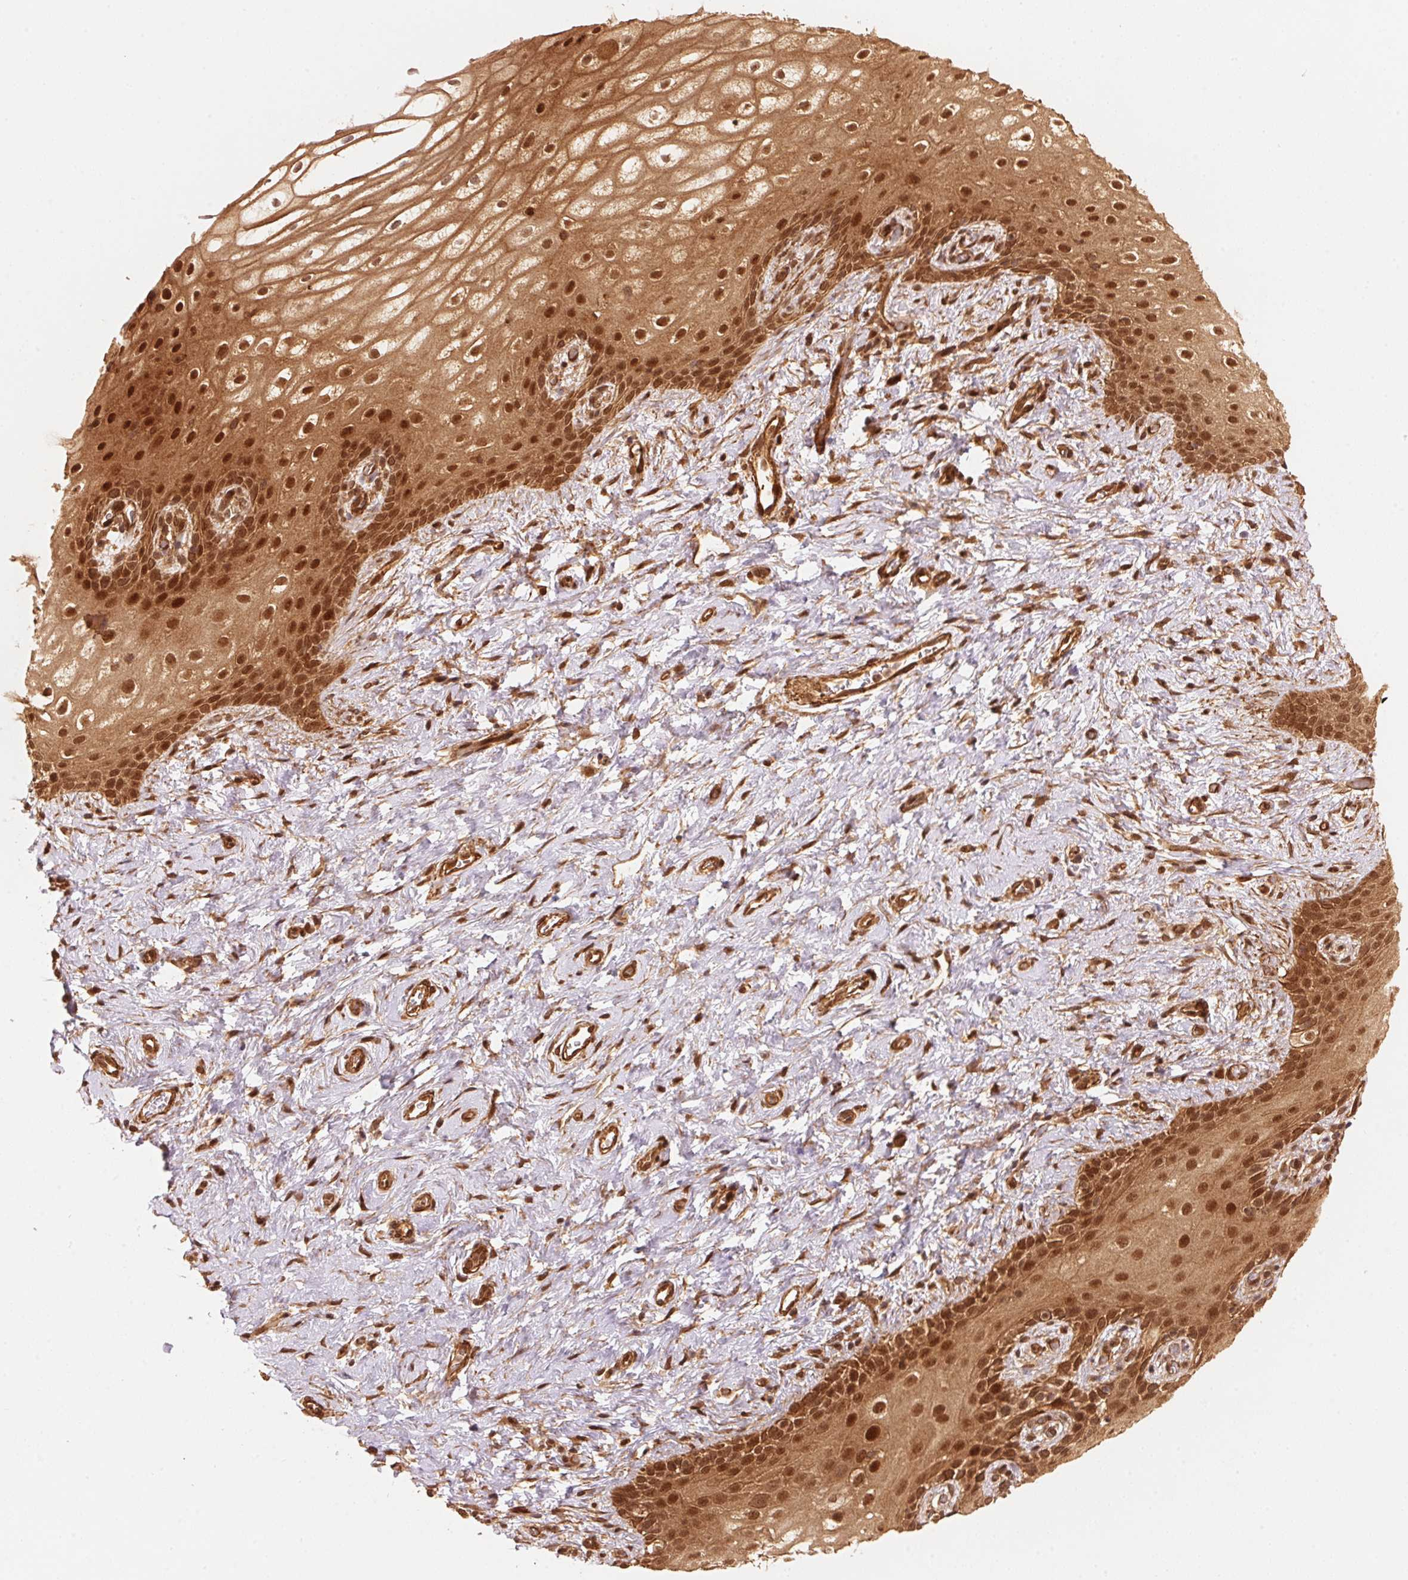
{"staining": {"intensity": "moderate", "quantity": ">75%", "location": "cytoplasmic/membranous,nuclear"}, "tissue": "skin", "cell_type": "Epidermal cells", "image_type": "normal", "snomed": [{"axis": "morphology", "description": "Normal tissue, NOS"}, {"axis": "topography", "description": "Anal"}], "caption": "IHC of normal human skin displays medium levels of moderate cytoplasmic/membranous,nuclear positivity in approximately >75% of epidermal cells. Immunohistochemistry (ihc) stains the protein of interest in brown and the nuclei are stained blue.", "gene": "TNIP2", "patient": {"sex": "female", "age": 46}}